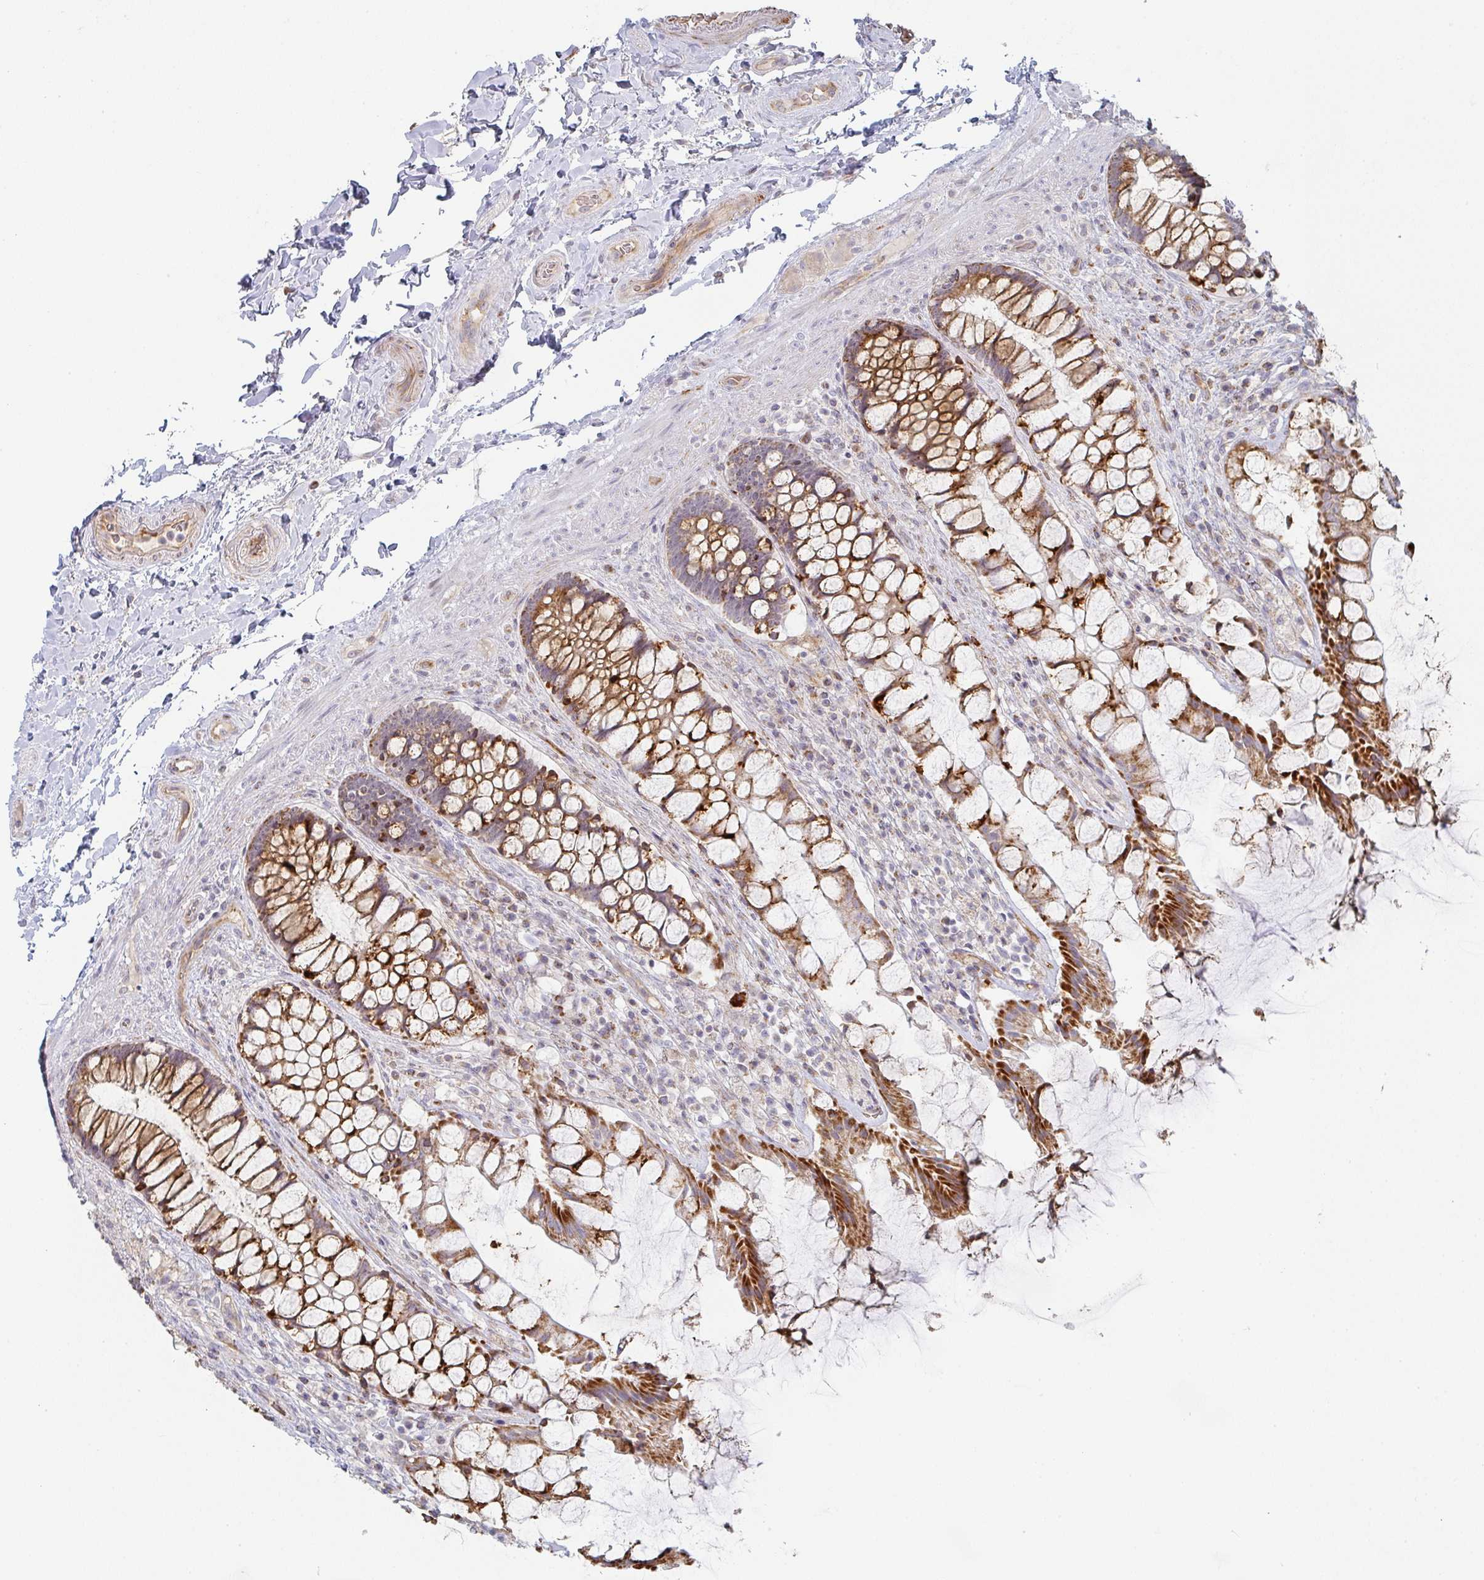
{"staining": {"intensity": "strong", "quantity": ">75%", "location": "cytoplasmic/membranous"}, "tissue": "rectum", "cell_type": "Glandular cells", "image_type": "normal", "snomed": [{"axis": "morphology", "description": "Normal tissue, NOS"}, {"axis": "topography", "description": "Rectum"}], "caption": "Immunohistochemical staining of unremarkable human rectum displays >75% levels of strong cytoplasmic/membranous protein expression in about >75% of glandular cells. (DAB (3,3'-diaminobenzidine) = brown stain, brightfield microscopy at high magnification).", "gene": "ZNF526", "patient": {"sex": "female", "age": 58}}